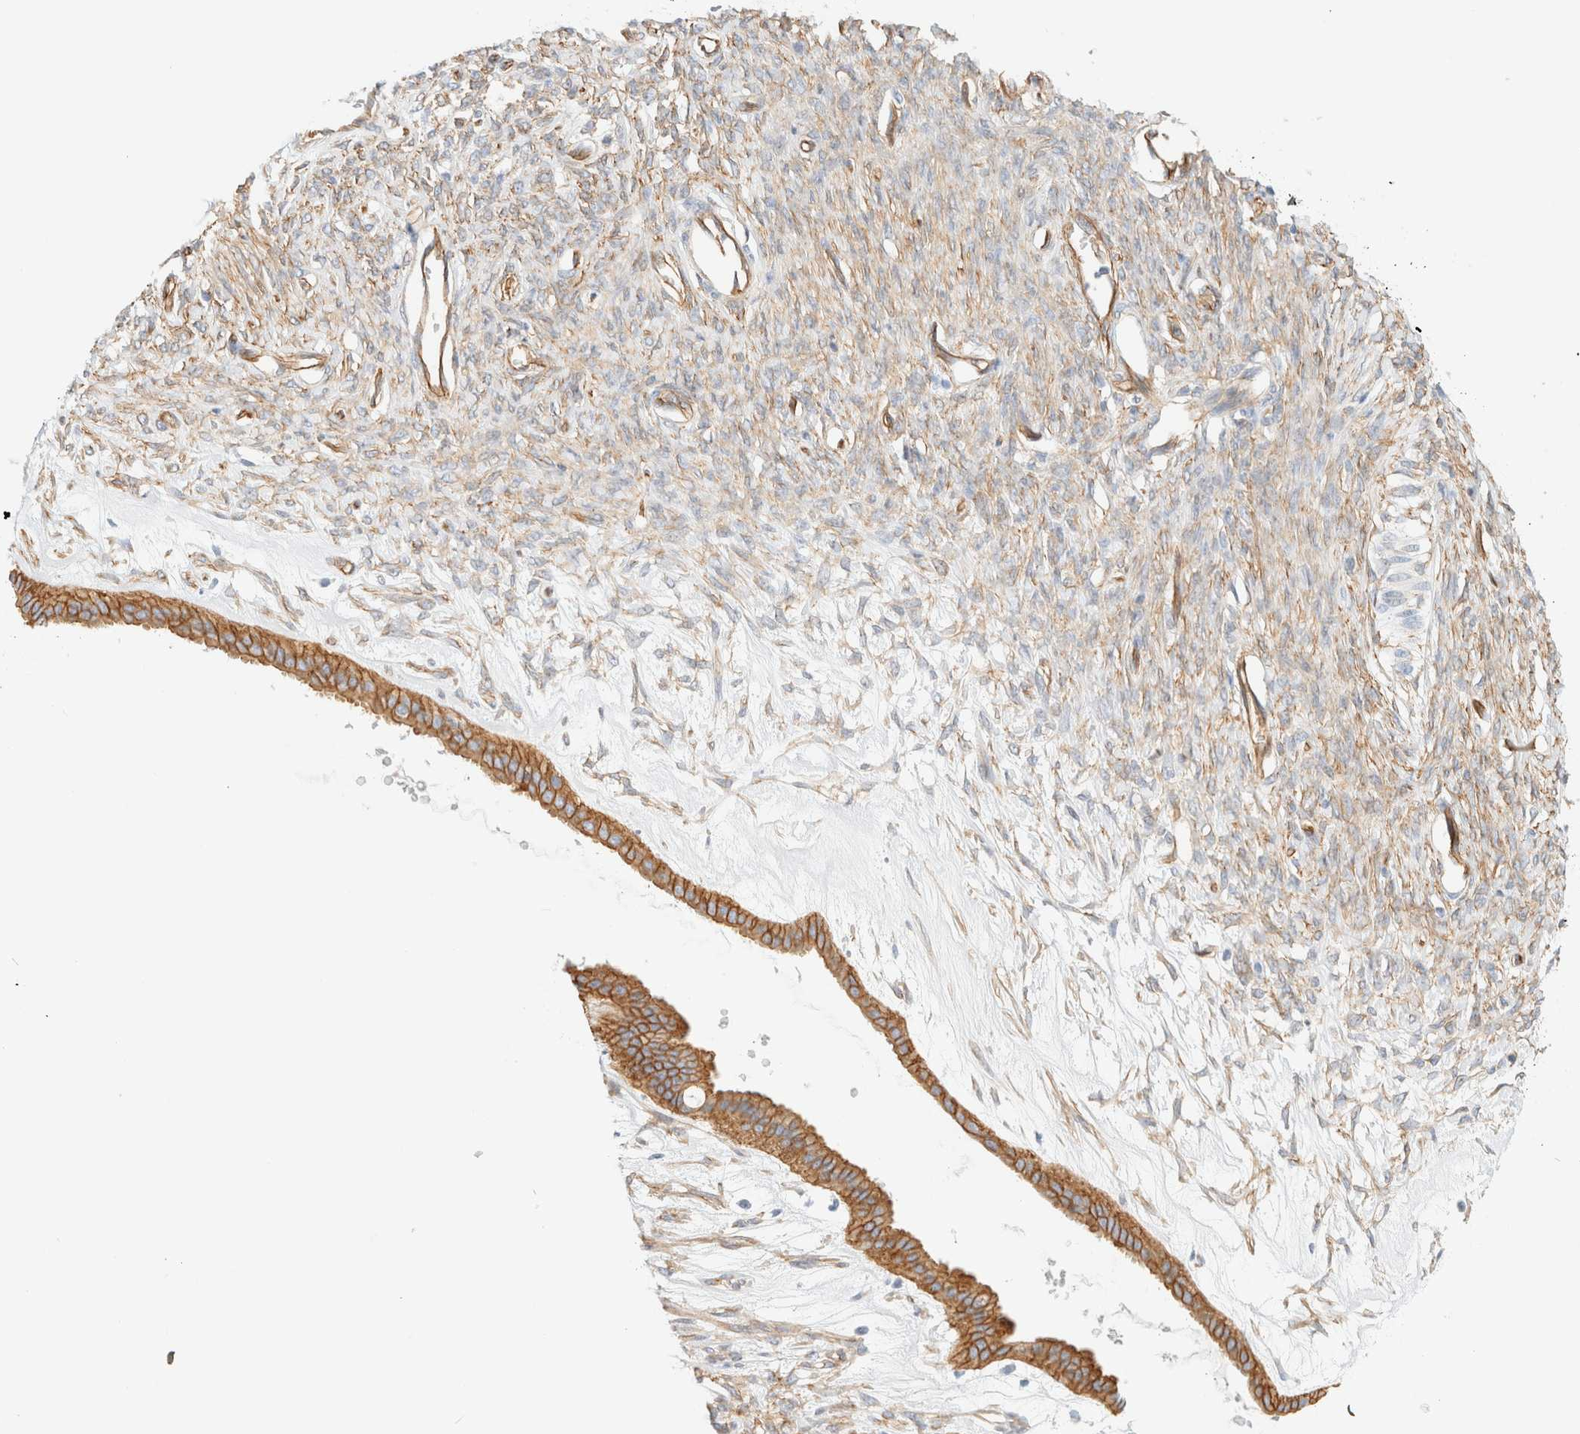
{"staining": {"intensity": "moderate", "quantity": ">75%", "location": "cytoplasmic/membranous"}, "tissue": "ovarian cancer", "cell_type": "Tumor cells", "image_type": "cancer", "snomed": [{"axis": "morphology", "description": "Cystadenocarcinoma, mucinous, NOS"}, {"axis": "topography", "description": "Ovary"}], "caption": "Ovarian cancer was stained to show a protein in brown. There is medium levels of moderate cytoplasmic/membranous expression in about >75% of tumor cells.", "gene": "CYB5R4", "patient": {"sex": "female", "age": 73}}